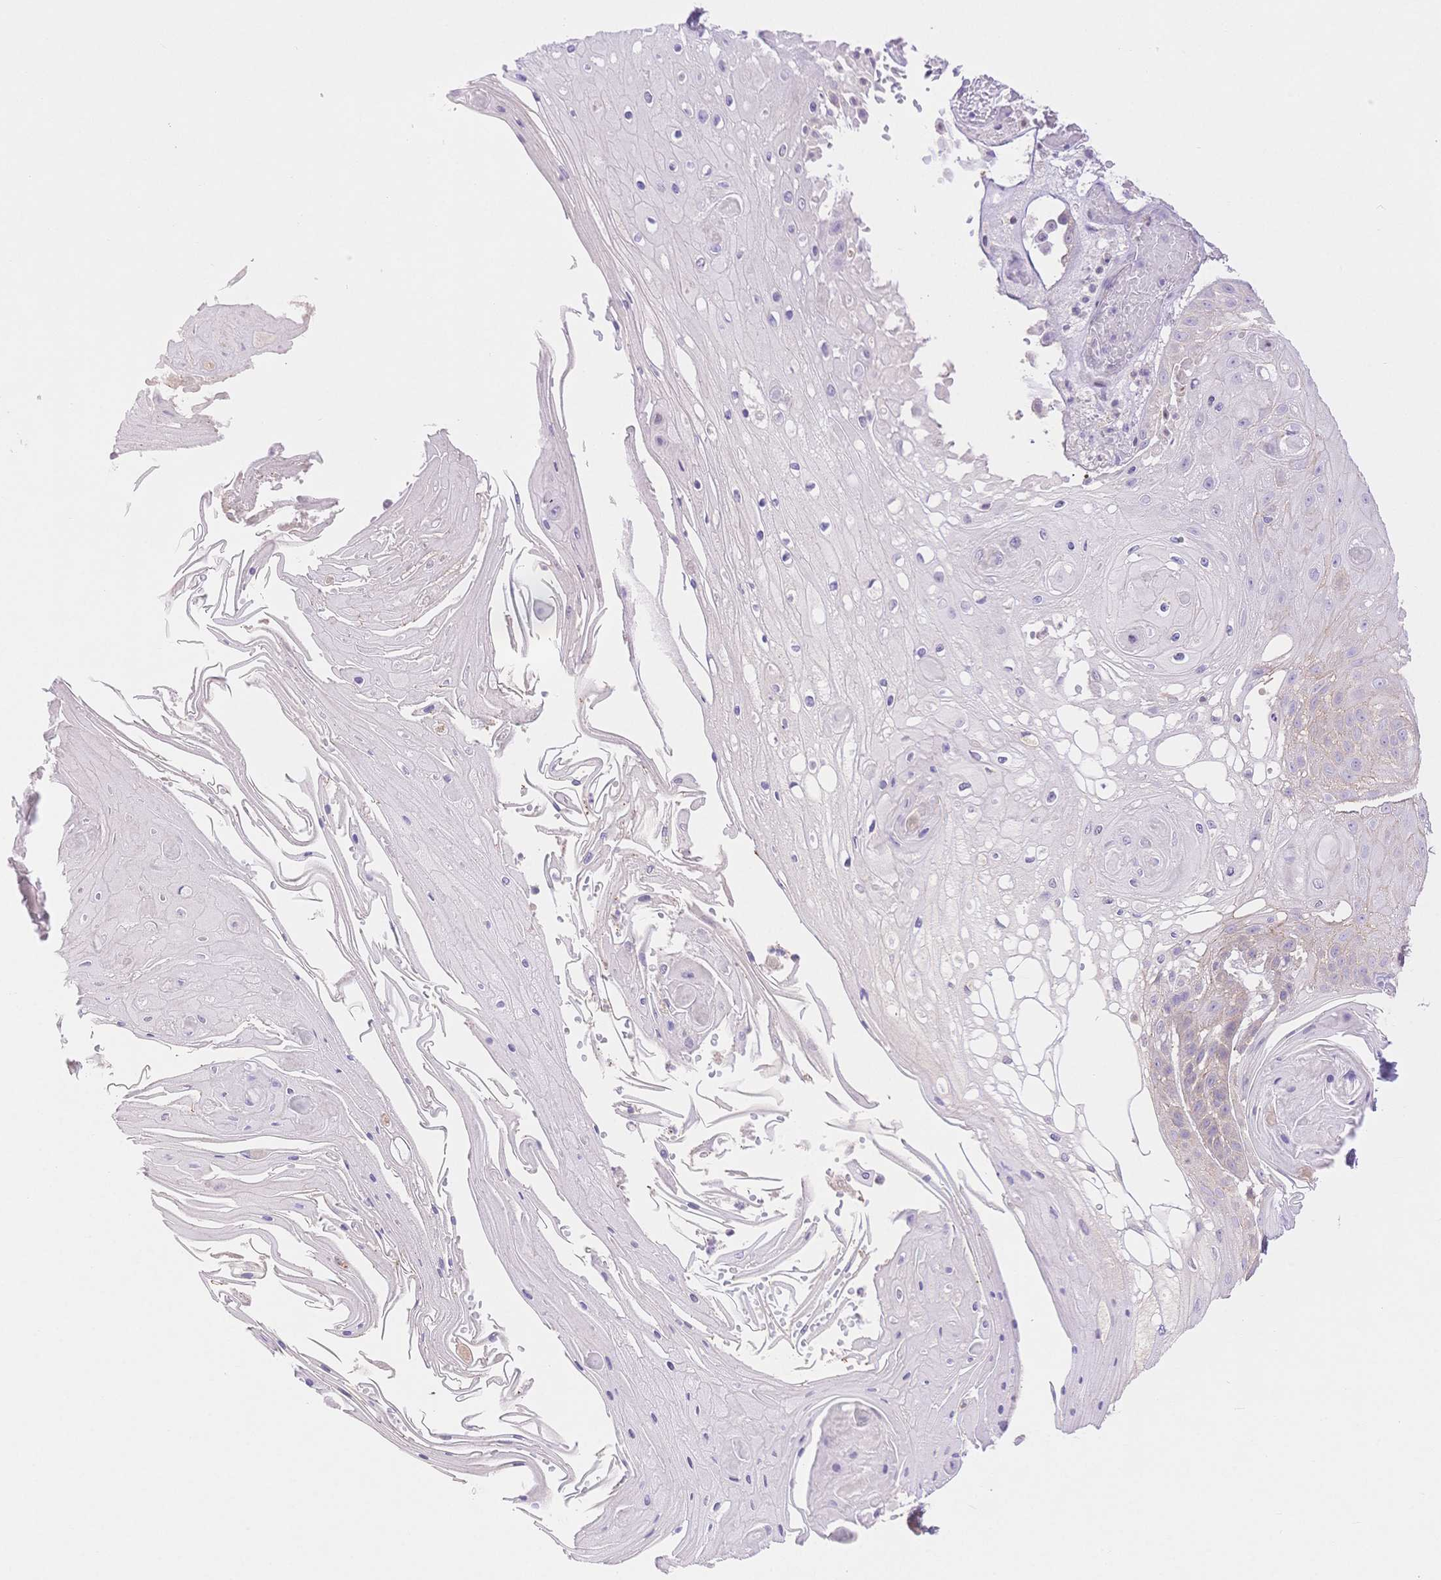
{"staining": {"intensity": "negative", "quantity": "none", "location": "none"}, "tissue": "skin cancer", "cell_type": "Tumor cells", "image_type": "cancer", "snomed": [{"axis": "morphology", "description": "Squamous cell carcinoma, NOS"}, {"axis": "topography", "description": "Skin"}], "caption": "Immunohistochemical staining of squamous cell carcinoma (skin) demonstrates no significant expression in tumor cells.", "gene": "WDR54", "patient": {"sex": "male", "age": 70}}